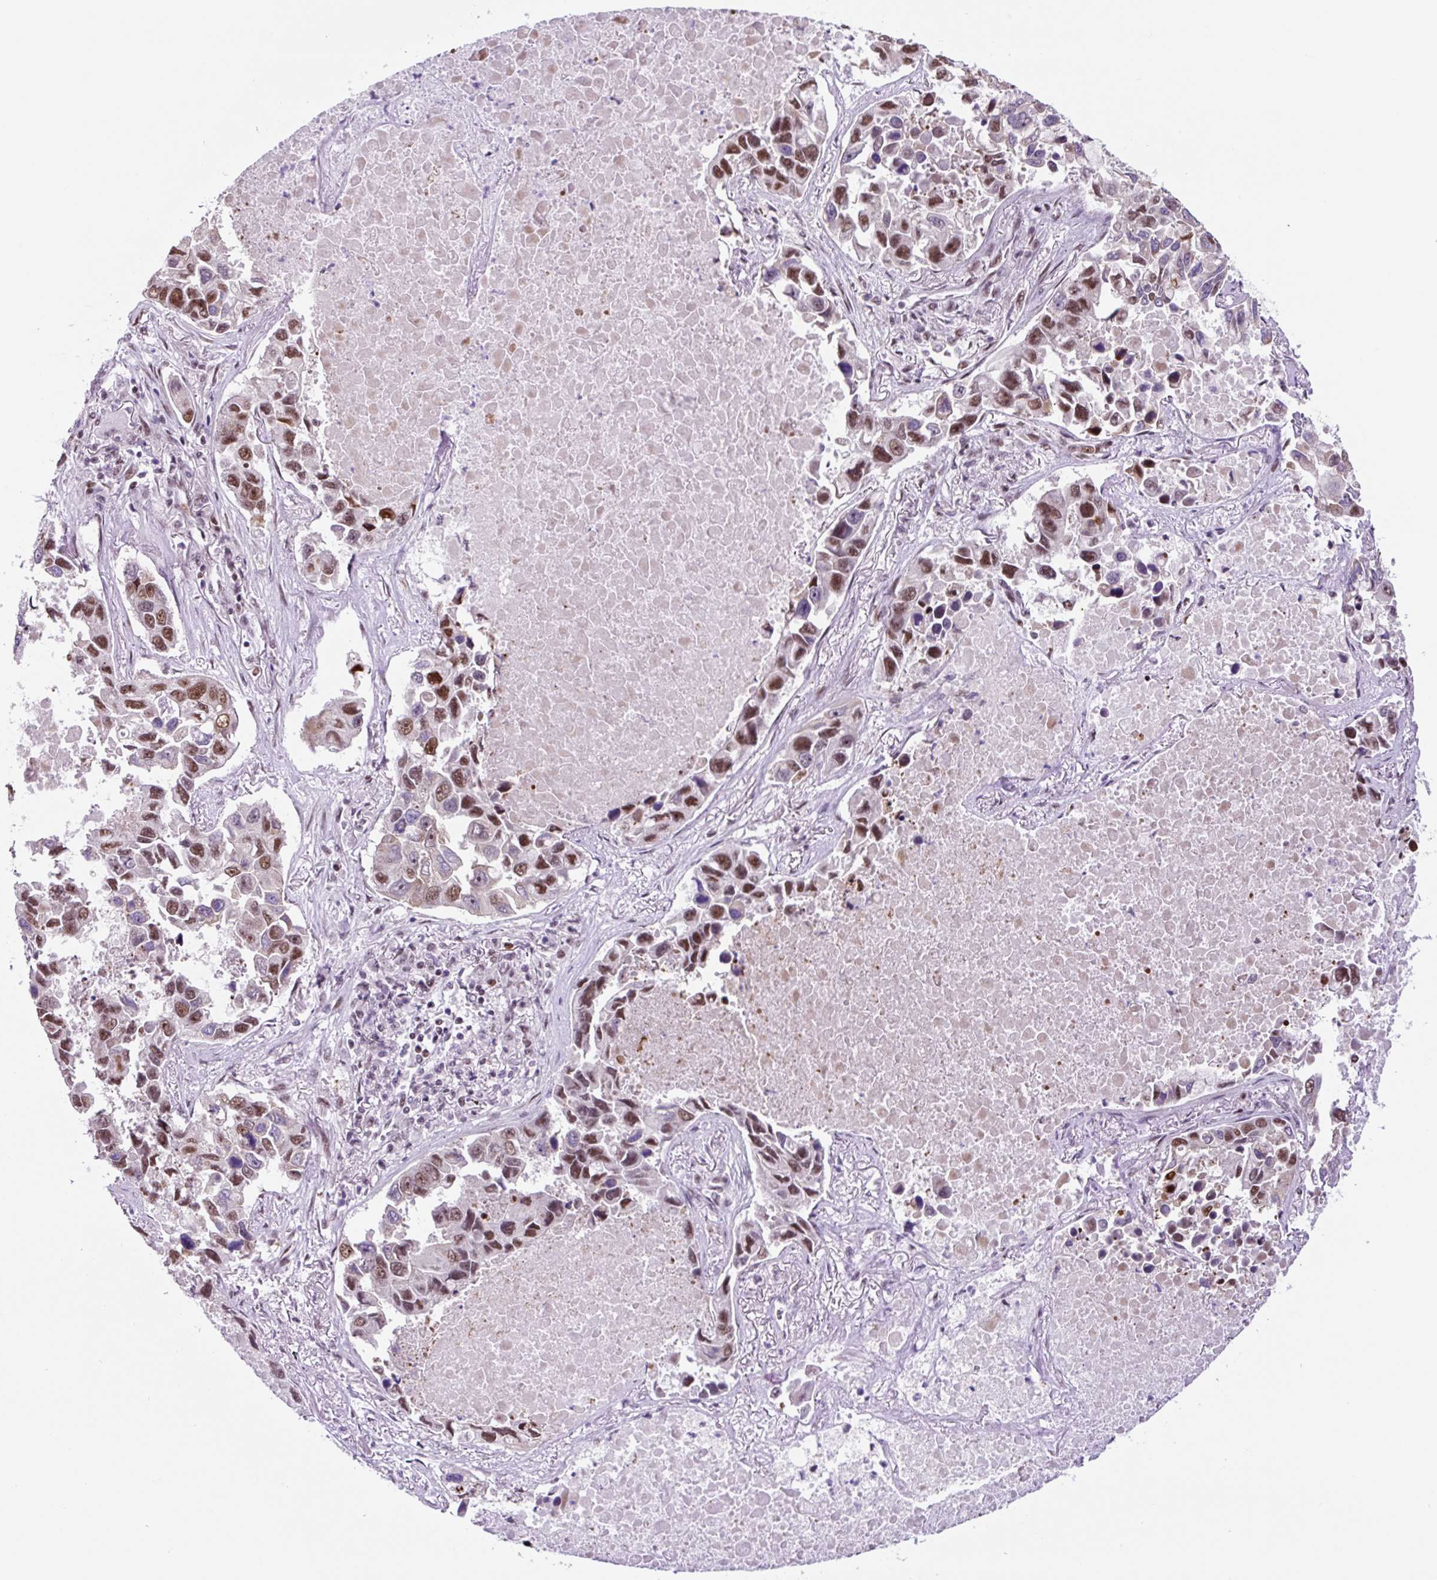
{"staining": {"intensity": "moderate", "quantity": ">75%", "location": "nuclear"}, "tissue": "lung cancer", "cell_type": "Tumor cells", "image_type": "cancer", "snomed": [{"axis": "morphology", "description": "Adenocarcinoma, NOS"}, {"axis": "topography", "description": "Lung"}], "caption": "Immunohistochemistry photomicrograph of neoplastic tissue: adenocarcinoma (lung) stained using IHC reveals medium levels of moderate protein expression localized specifically in the nuclear of tumor cells, appearing as a nuclear brown color.", "gene": "TAF1A", "patient": {"sex": "male", "age": 64}}